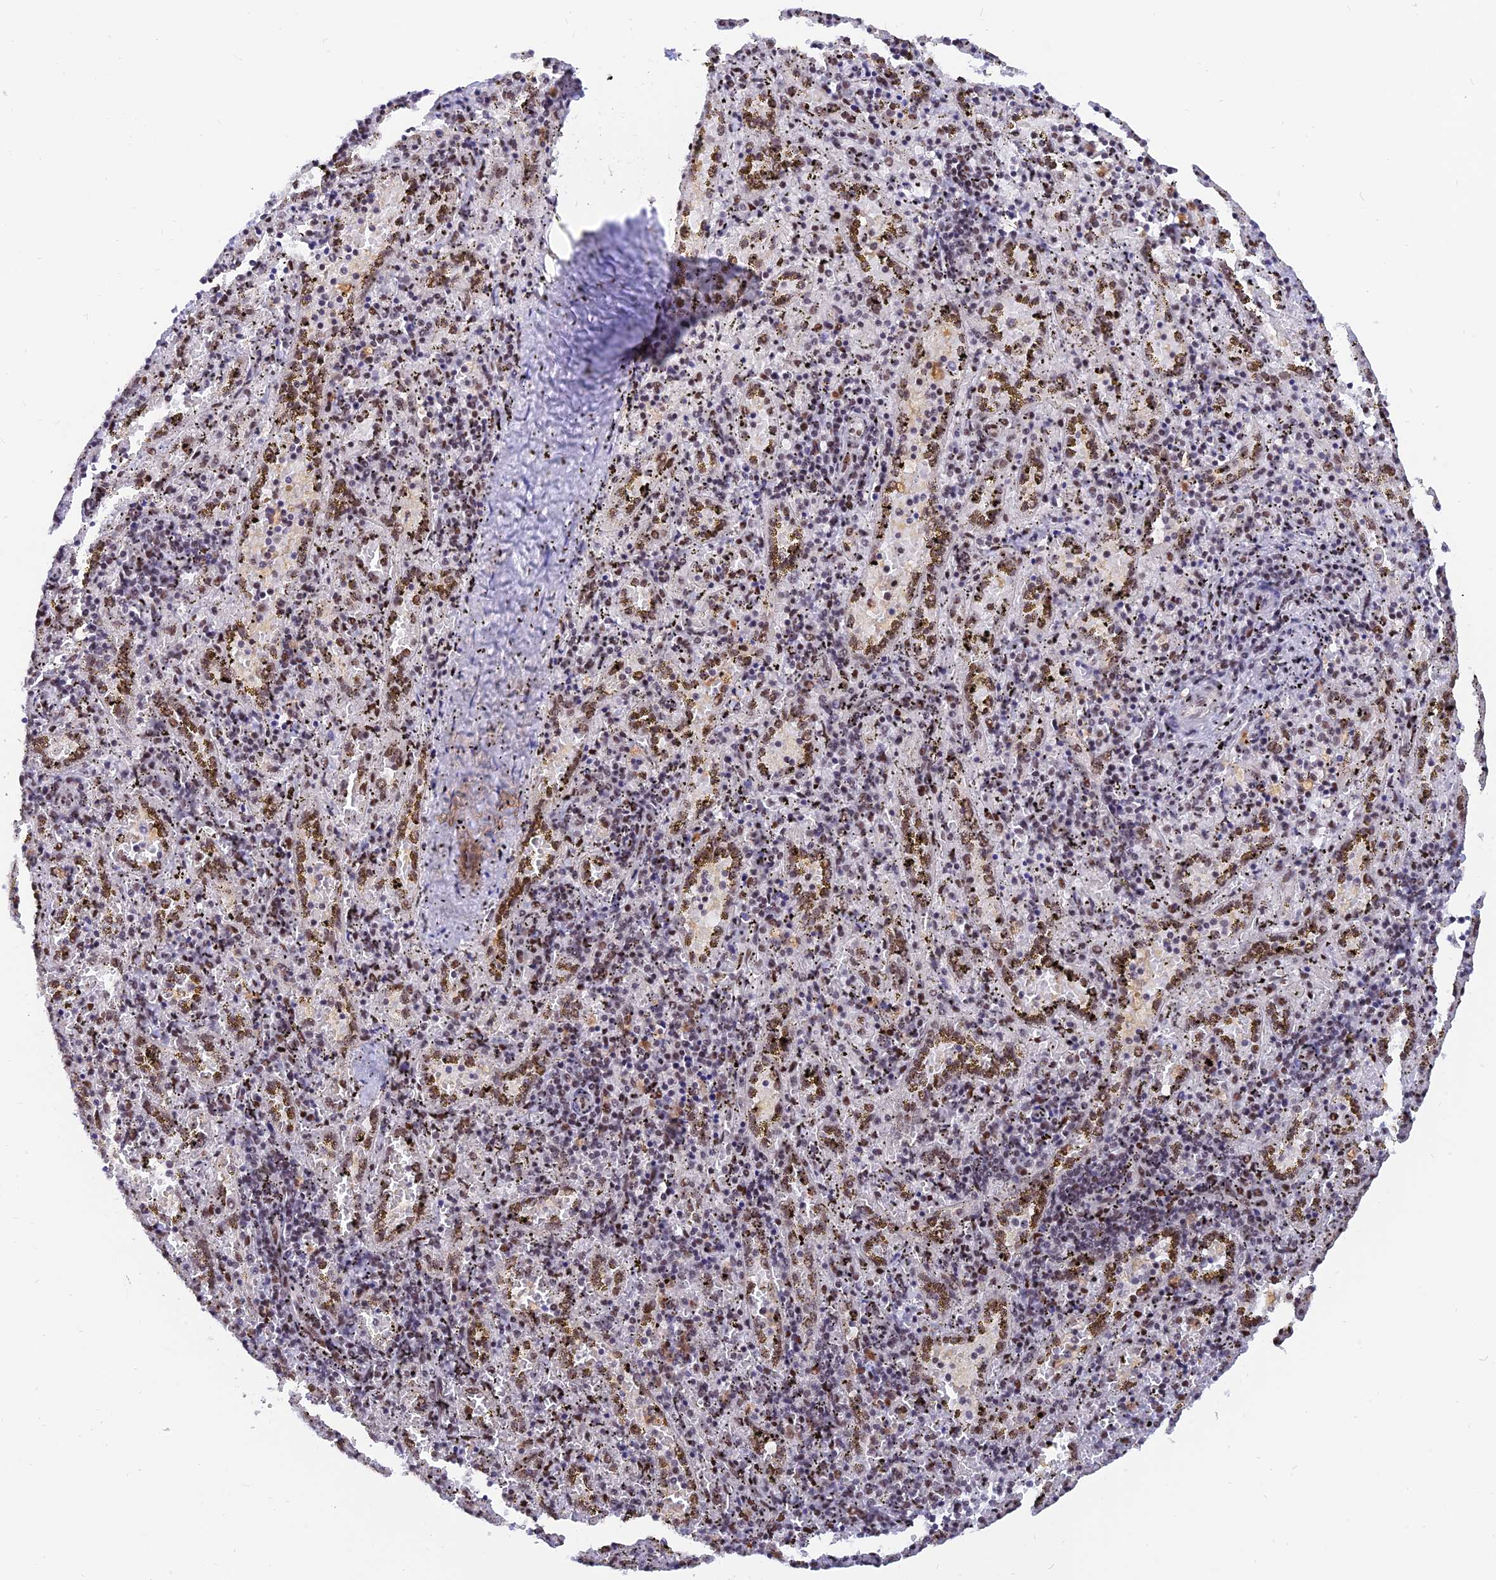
{"staining": {"intensity": "moderate", "quantity": "<25%", "location": "nuclear"}, "tissue": "spleen", "cell_type": "Cells in red pulp", "image_type": "normal", "snomed": [{"axis": "morphology", "description": "Normal tissue, NOS"}, {"axis": "topography", "description": "Spleen"}], "caption": "A high-resolution micrograph shows immunohistochemistry staining of unremarkable spleen, which reveals moderate nuclear positivity in approximately <25% of cells in red pulp.", "gene": "DPY30", "patient": {"sex": "male", "age": 11}}